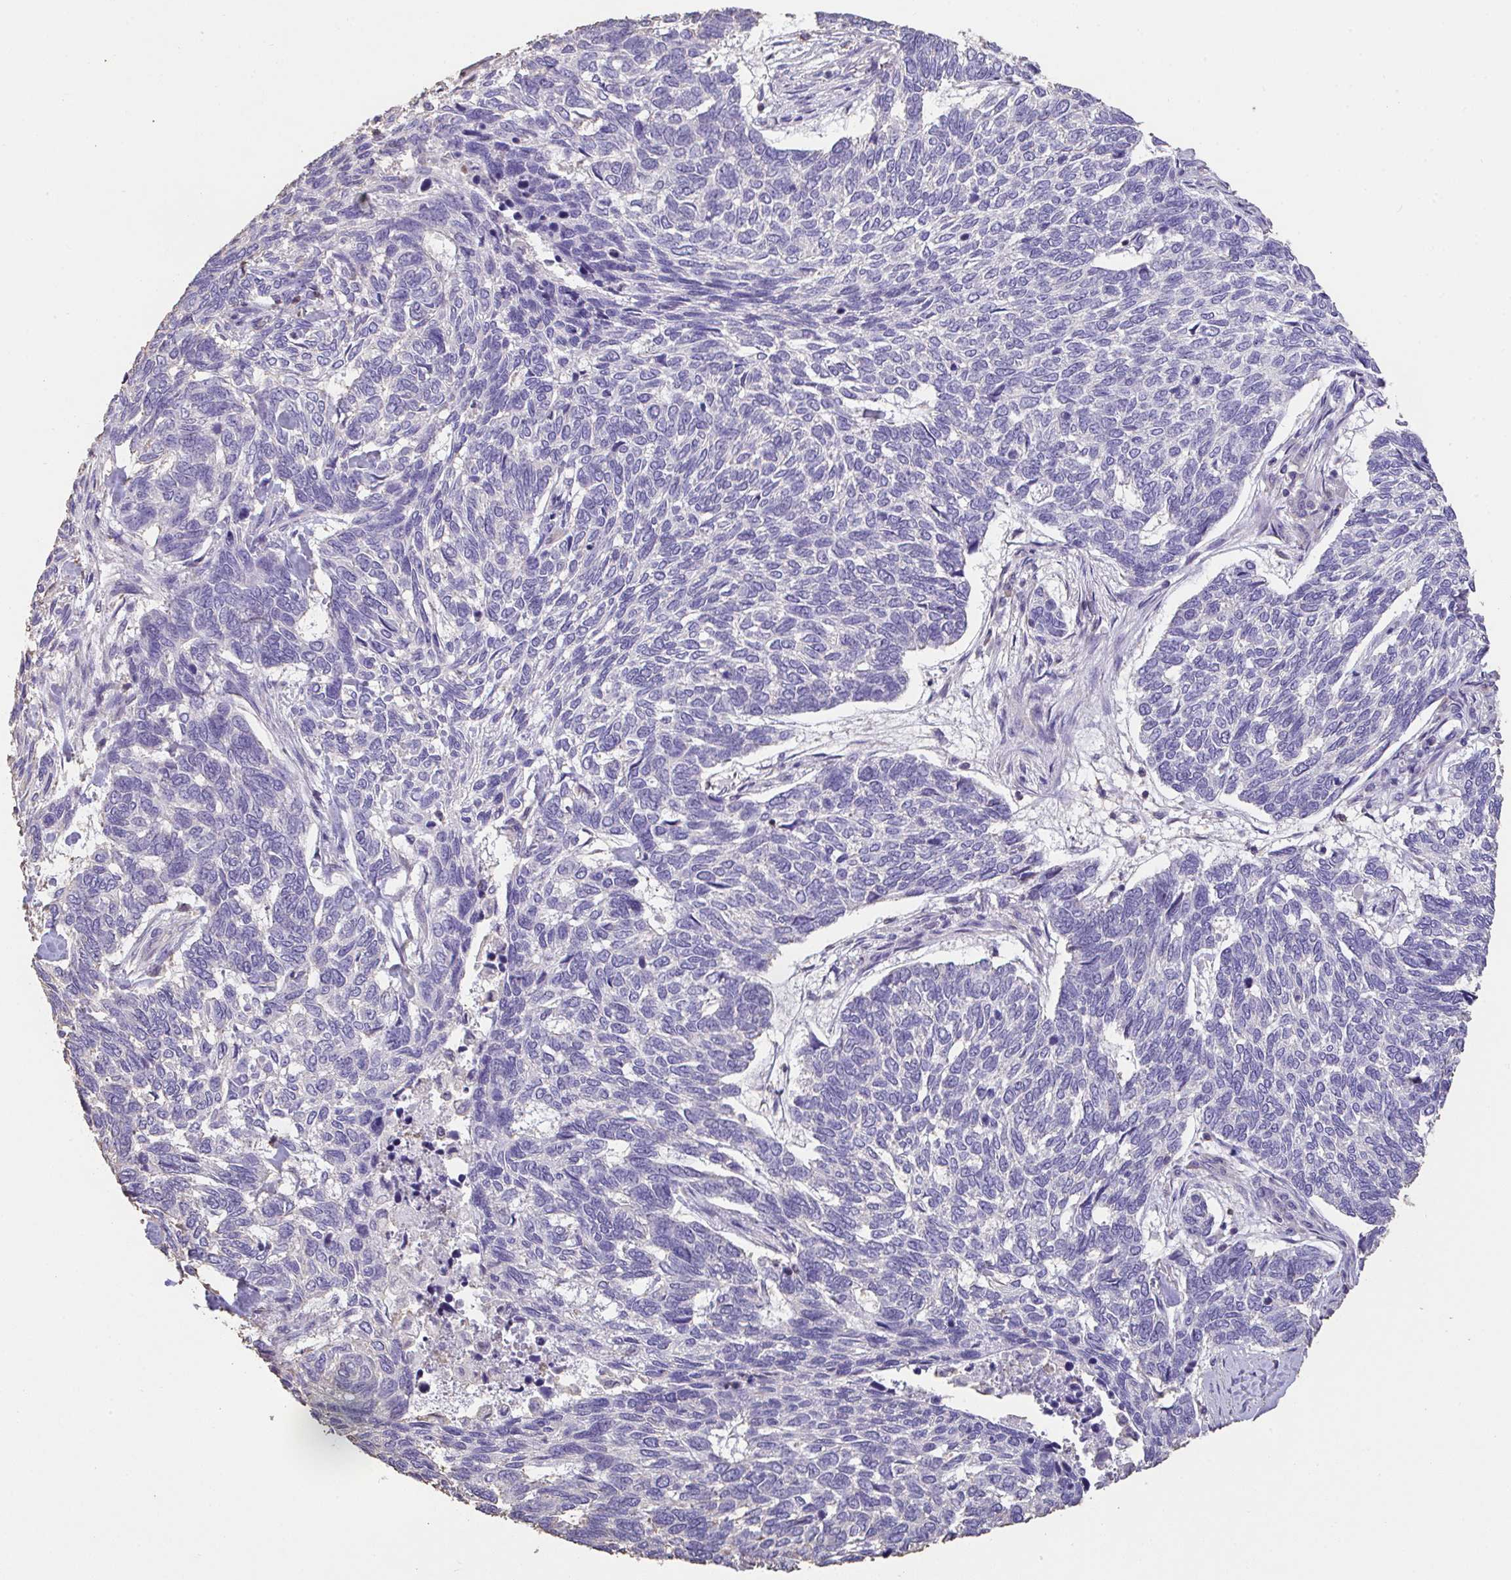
{"staining": {"intensity": "negative", "quantity": "none", "location": "none"}, "tissue": "skin cancer", "cell_type": "Tumor cells", "image_type": "cancer", "snomed": [{"axis": "morphology", "description": "Basal cell carcinoma"}, {"axis": "topography", "description": "Skin"}], "caption": "Basal cell carcinoma (skin) stained for a protein using immunohistochemistry (IHC) demonstrates no positivity tumor cells.", "gene": "IL23R", "patient": {"sex": "female", "age": 65}}